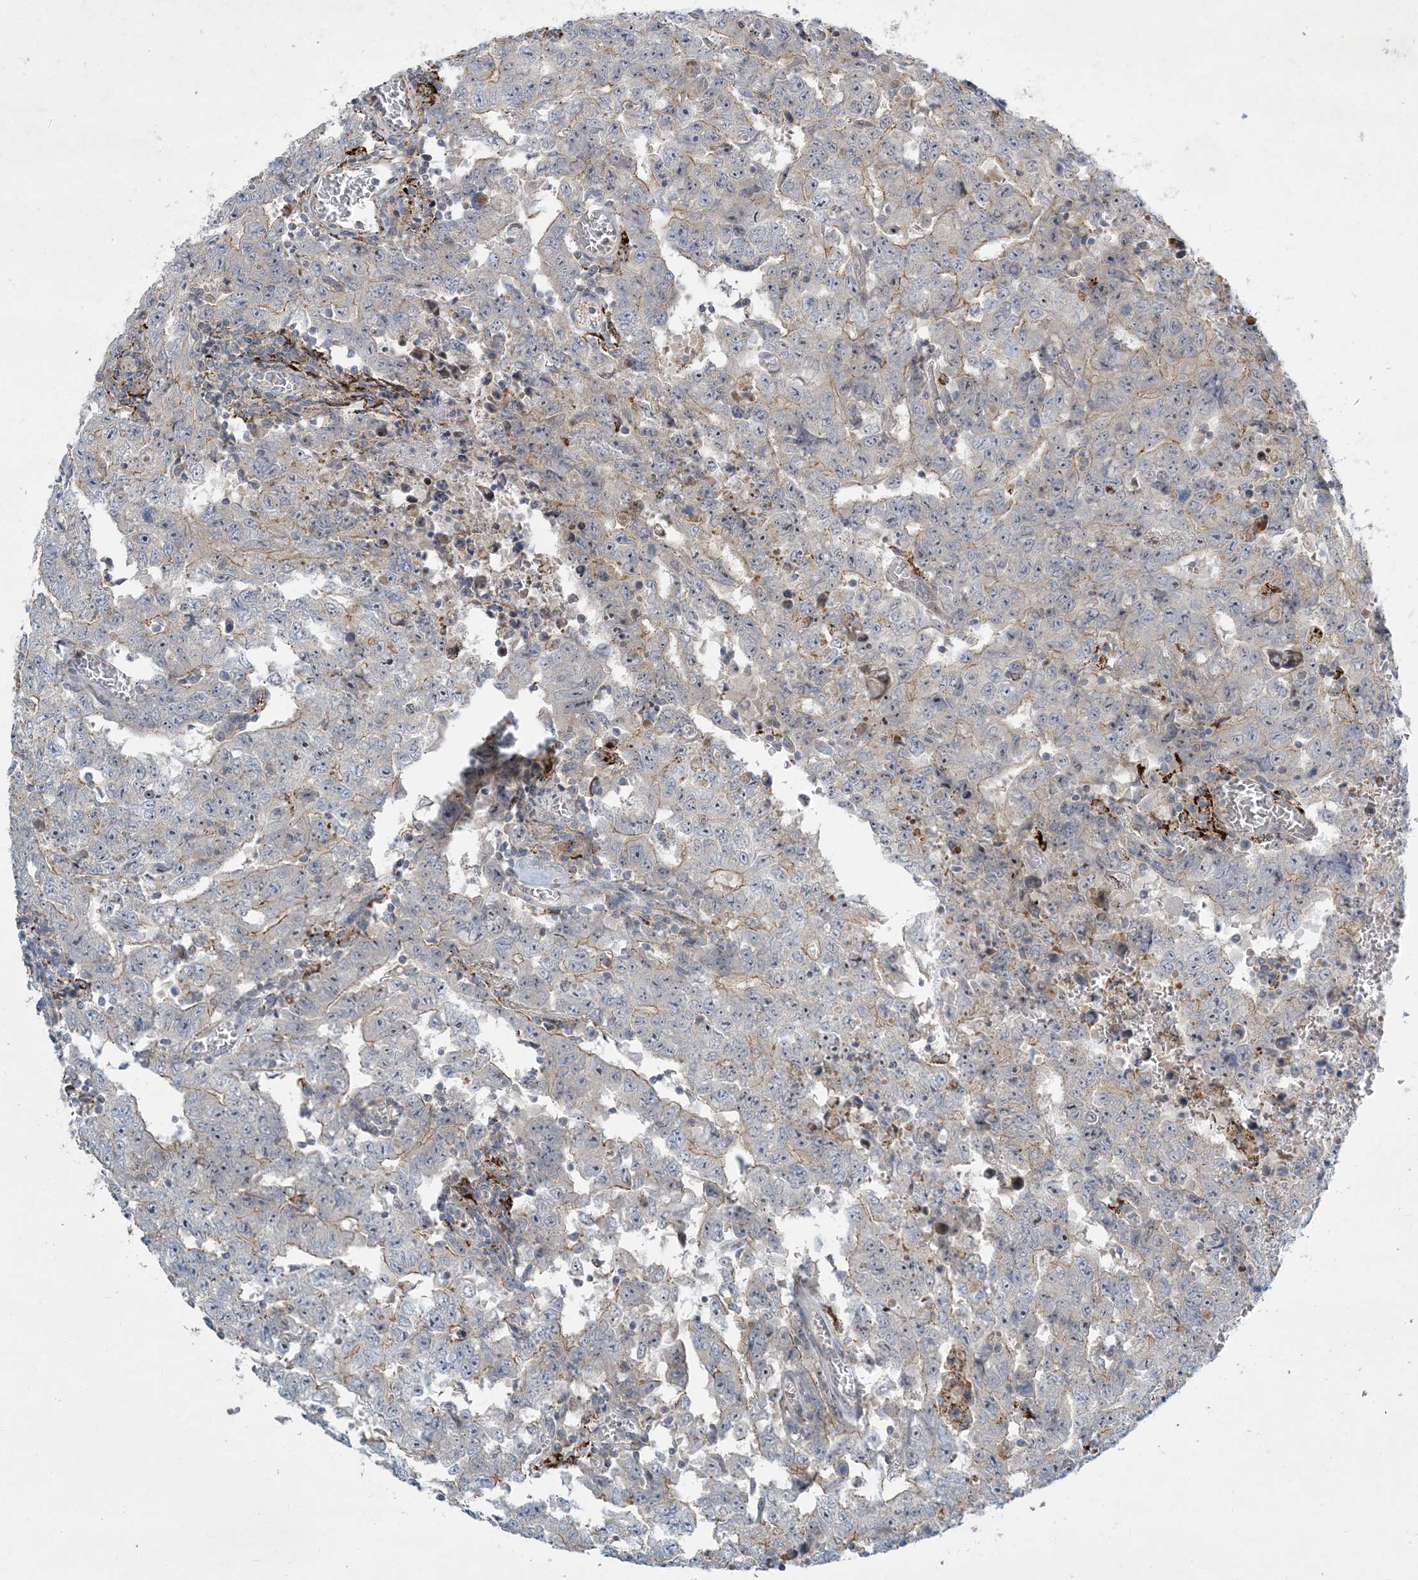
{"staining": {"intensity": "weak", "quantity": "25%-75%", "location": "cytoplasmic/membranous"}, "tissue": "testis cancer", "cell_type": "Tumor cells", "image_type": "cancer", "snomed": [{"axis": "morphology", "description": "Carcinoma, Embryonal, NOS"}, {"axis": "topography", "description": "Testis"}], "caption": "Tumor cells demonstrate low levels of weak cytoplasmic/membranous staining in about 25%-75% of cells in testis cancer (embryonal carcinoma).", "gene": "LTN1", "patient": {"sex": "male", "age": 26}}